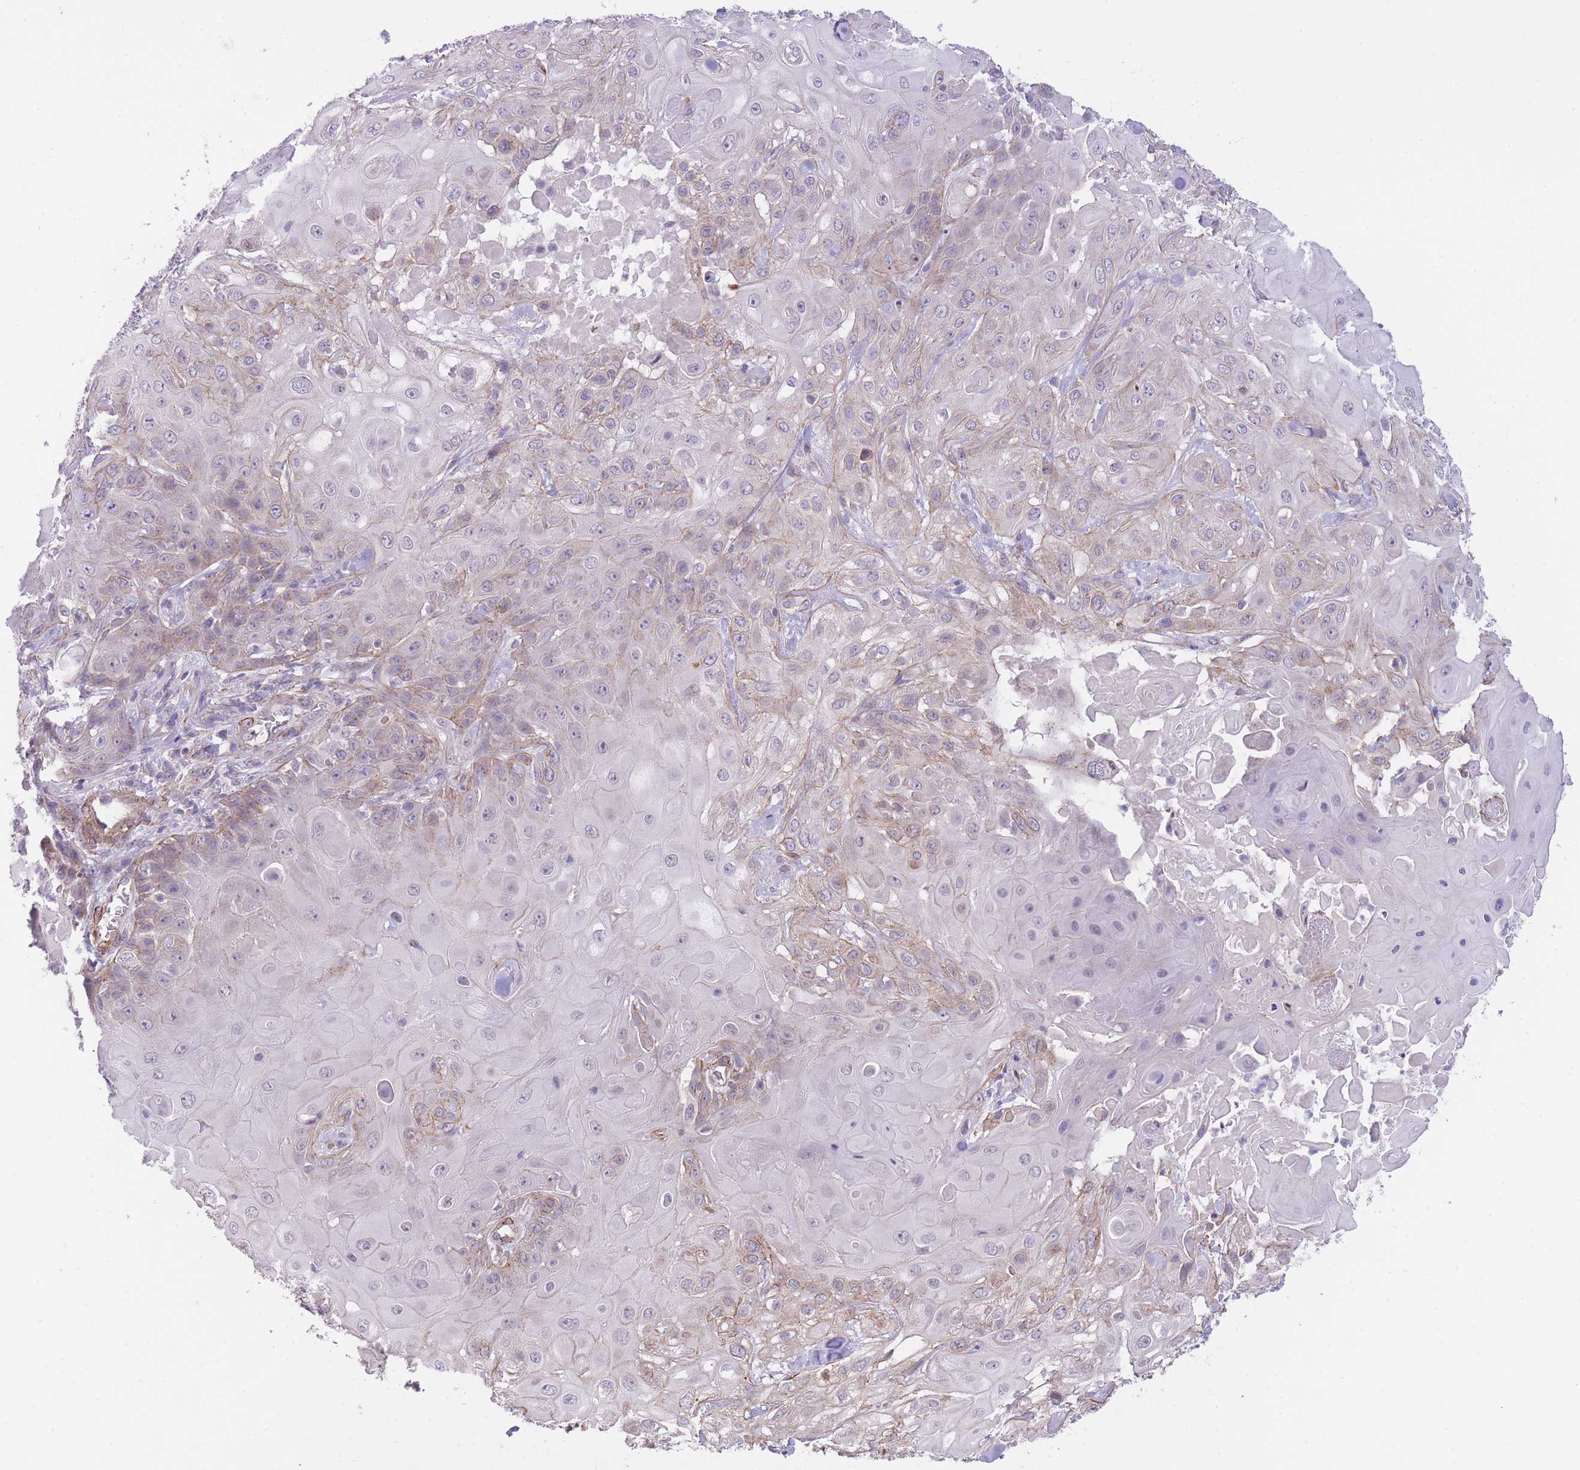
{"staining": {"intensity": "weak", "quantity": "<25%", "location": "cytoplasmic/membranous"}, "tissue": "skin cancer", "cell_type": "Tumor cells", "image_type": "cancer", "snomed": [{"axis": "morphology", "description": "Normal tissue, NOS"}, {"axis": "morphology", "description": "Squamous cell carcinoma, NOS"}, {"axis": "topography", "description": "Skin"}, {"axis": "topography", "description": "Cartilage tissue"}], "caption": "High power microscopy histopathology image of an IHC histopathology image of skin cancer (squamous cell carcinoma), revealing no significant expression in tumor cells.", "gene": "QTRT1", "patient": {"sex": "female", "age": 79}}